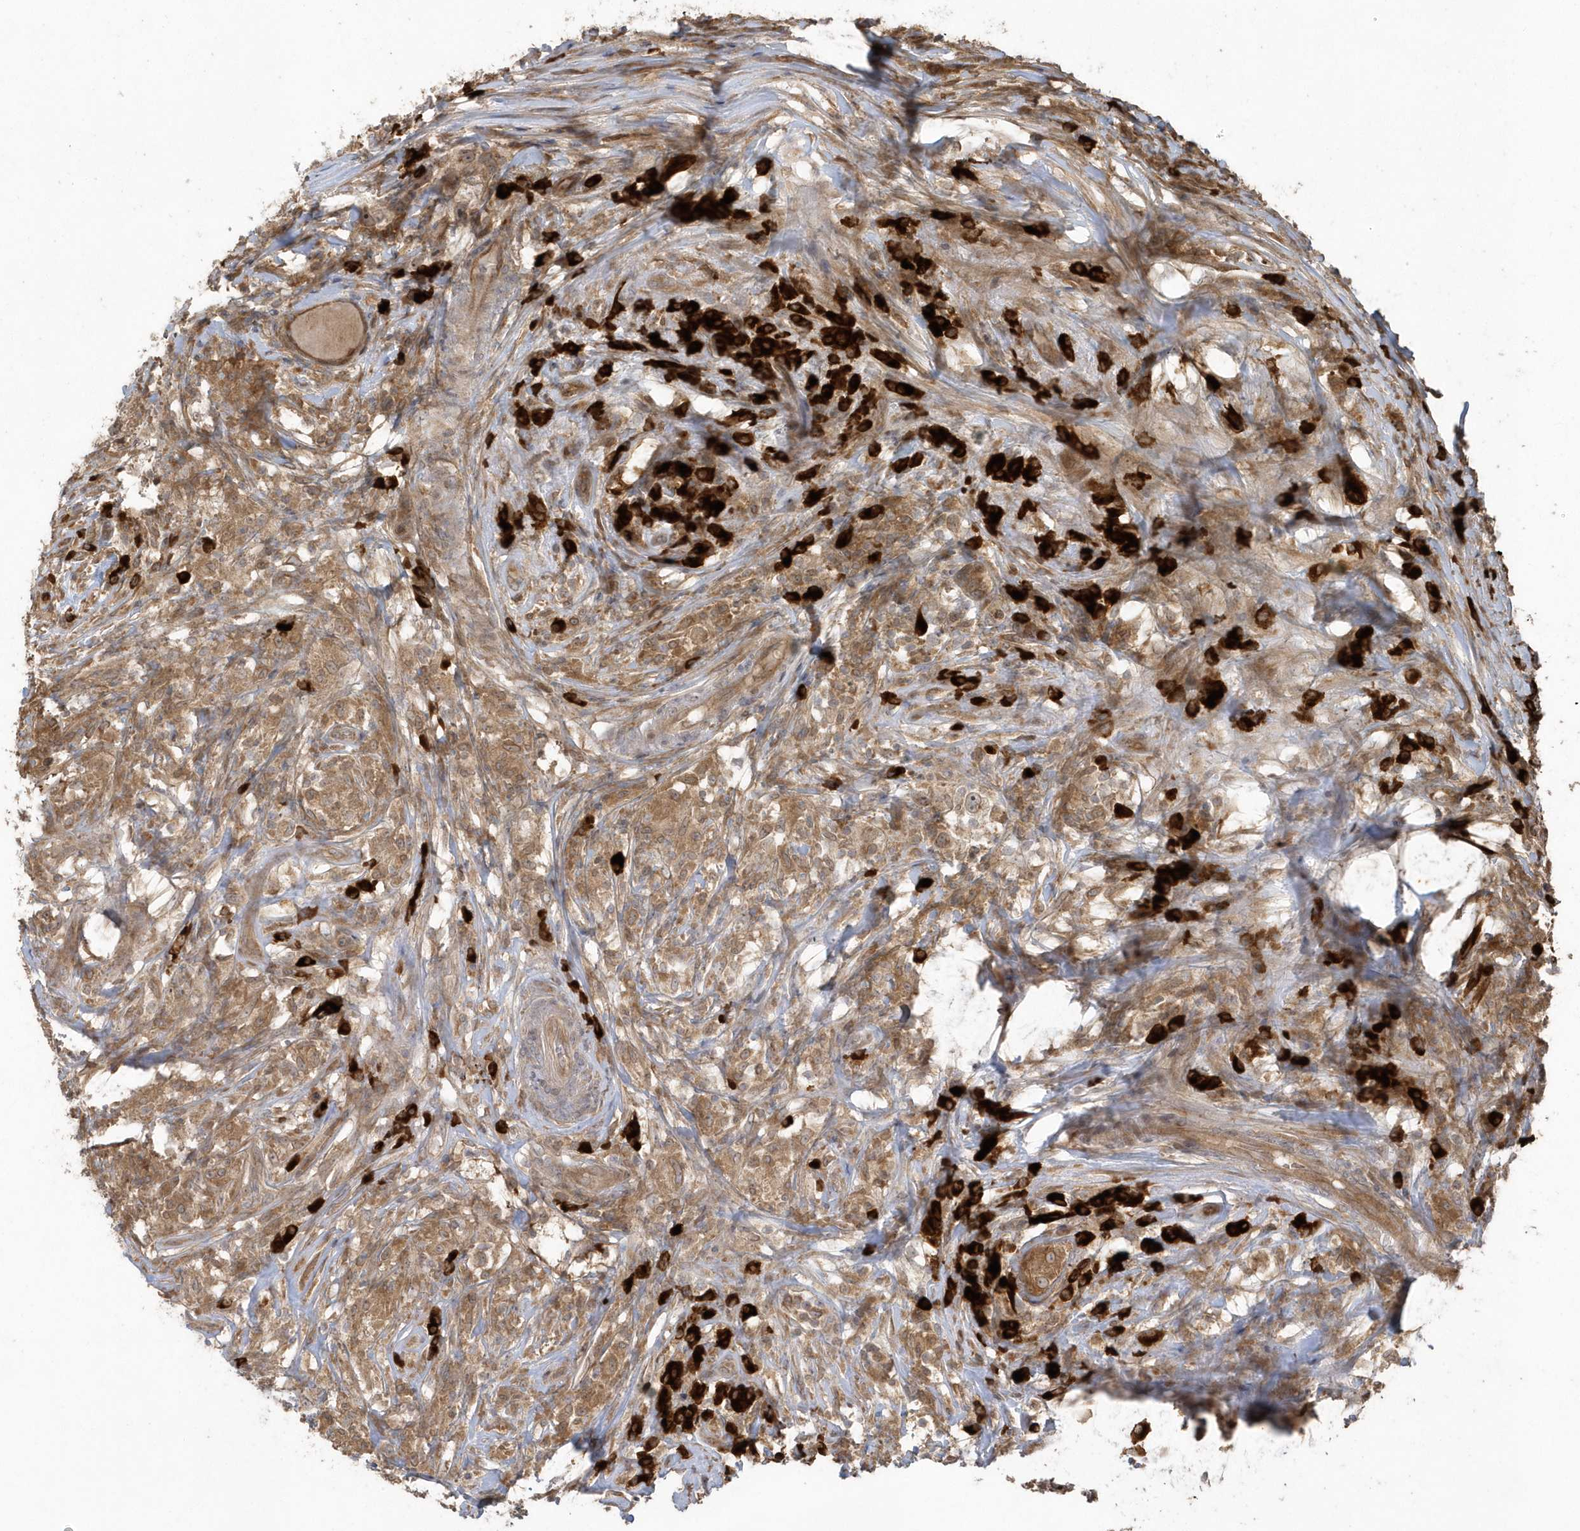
{"staining": {"intensity": "moderate", "quantity": ">75%", "location": "cytoplasmic/membranous"}, "tissue": "testis cancer", "cell_type": "Tumor cells", "image_type": "cancer", "snomed": [{"axis": "morphology", "description": "Seminoma, NOS"}, {"axis": "topography", "description": "Testis"}], "caption": "About >75% of tumor cells in testis cancer (seminoma) reveal moderate cytoplasmic/membranous protein positivity as visualized by brown immunohistochemical staining.", "gene": "HERPUD1", "patient": {"sex": "male", "age": 49}}